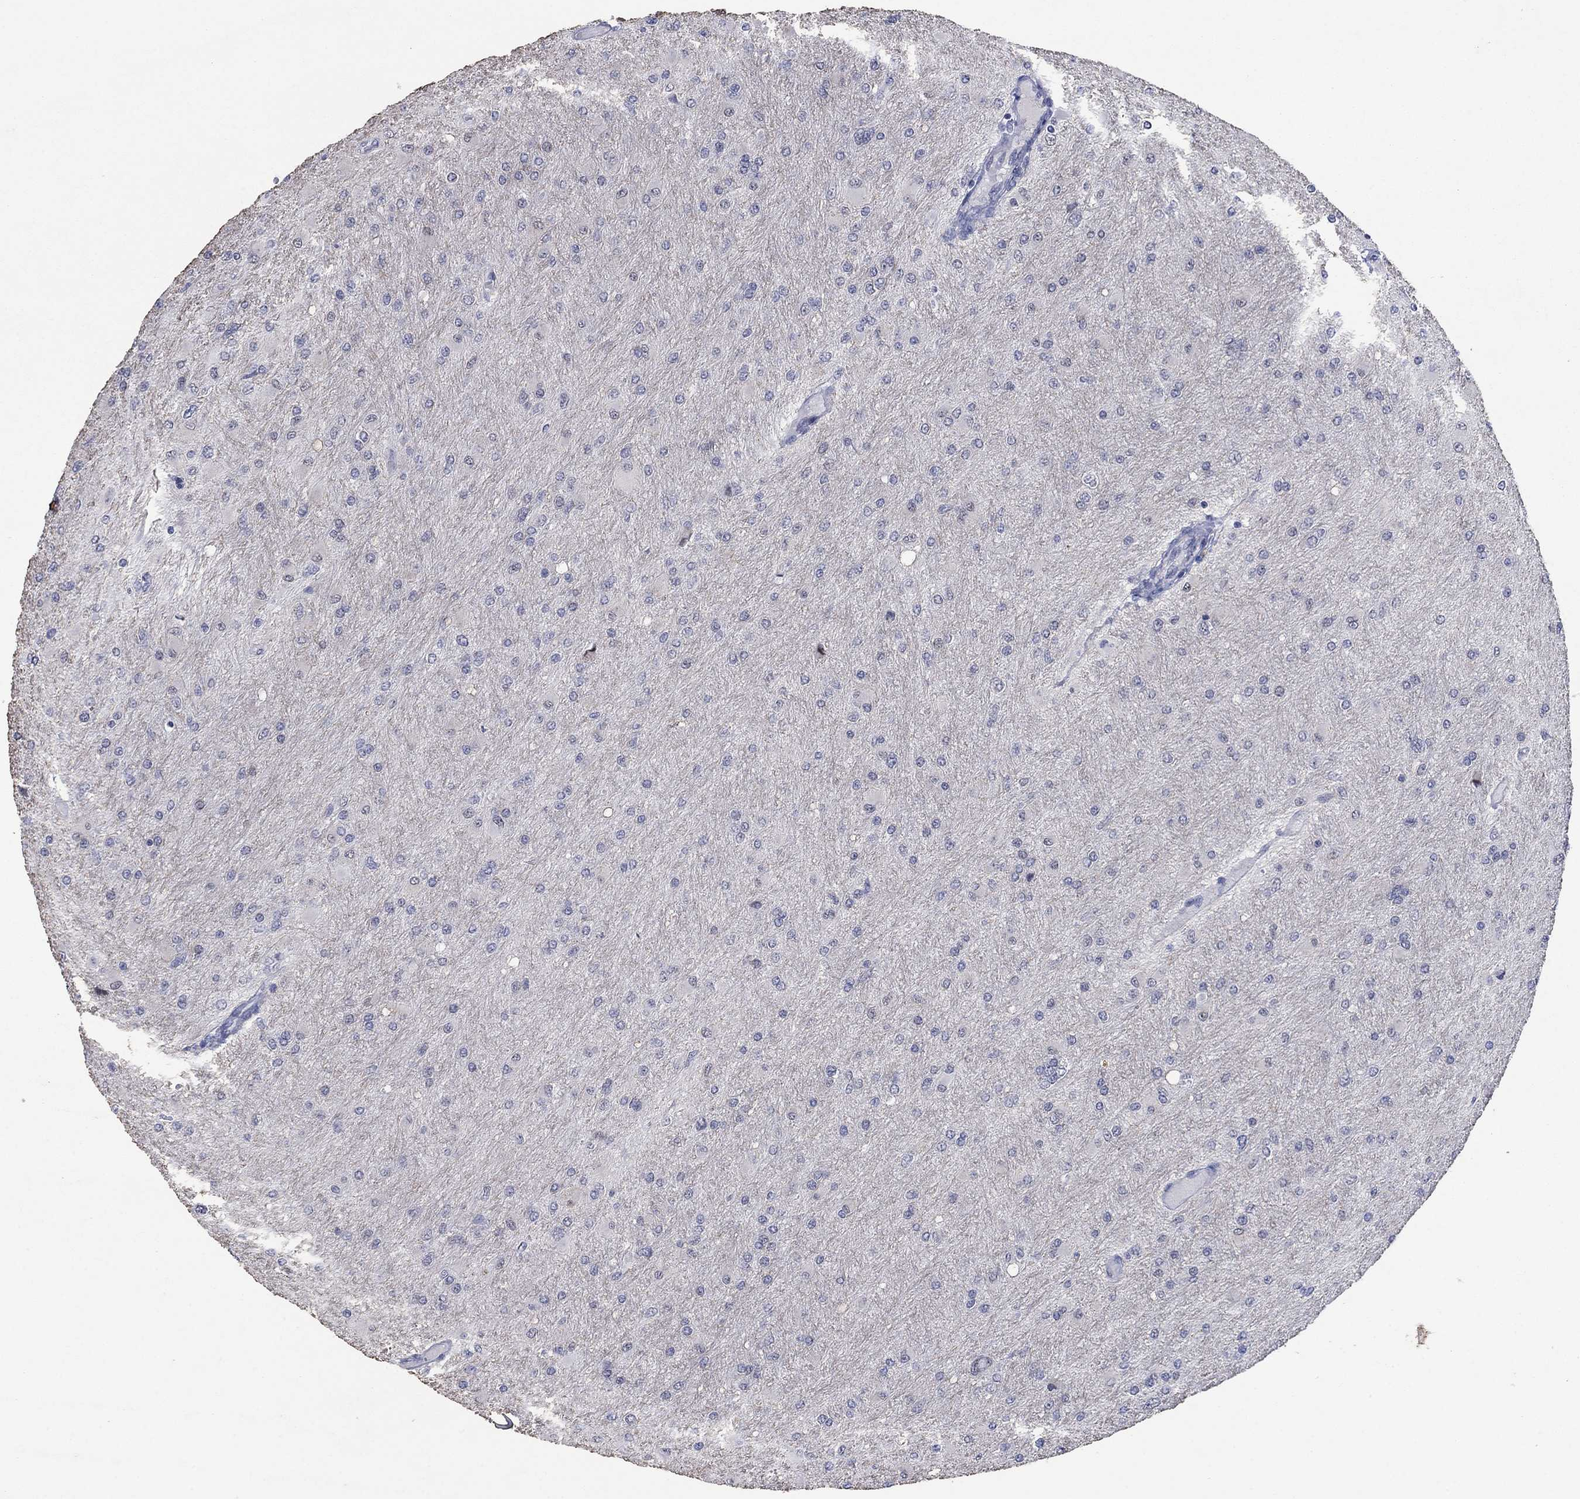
{"staining": {"intensity": "negative", "quantity": "none", "location": "none"}, "tissue": "glioma", "cell_type": "Tumor cells", "image_type": "cancer", "snomed": [{"axis": "morphology", "description": "Glioma, malignant, High grade"}, {"axis": "topography", "description": "Cerebral cortex"}], "caption": "Histopathology image shows no significant protein staining in tumor cells of glioma.", "gene": "SDC1", "patient": {"sex": "female", "age": 36}}